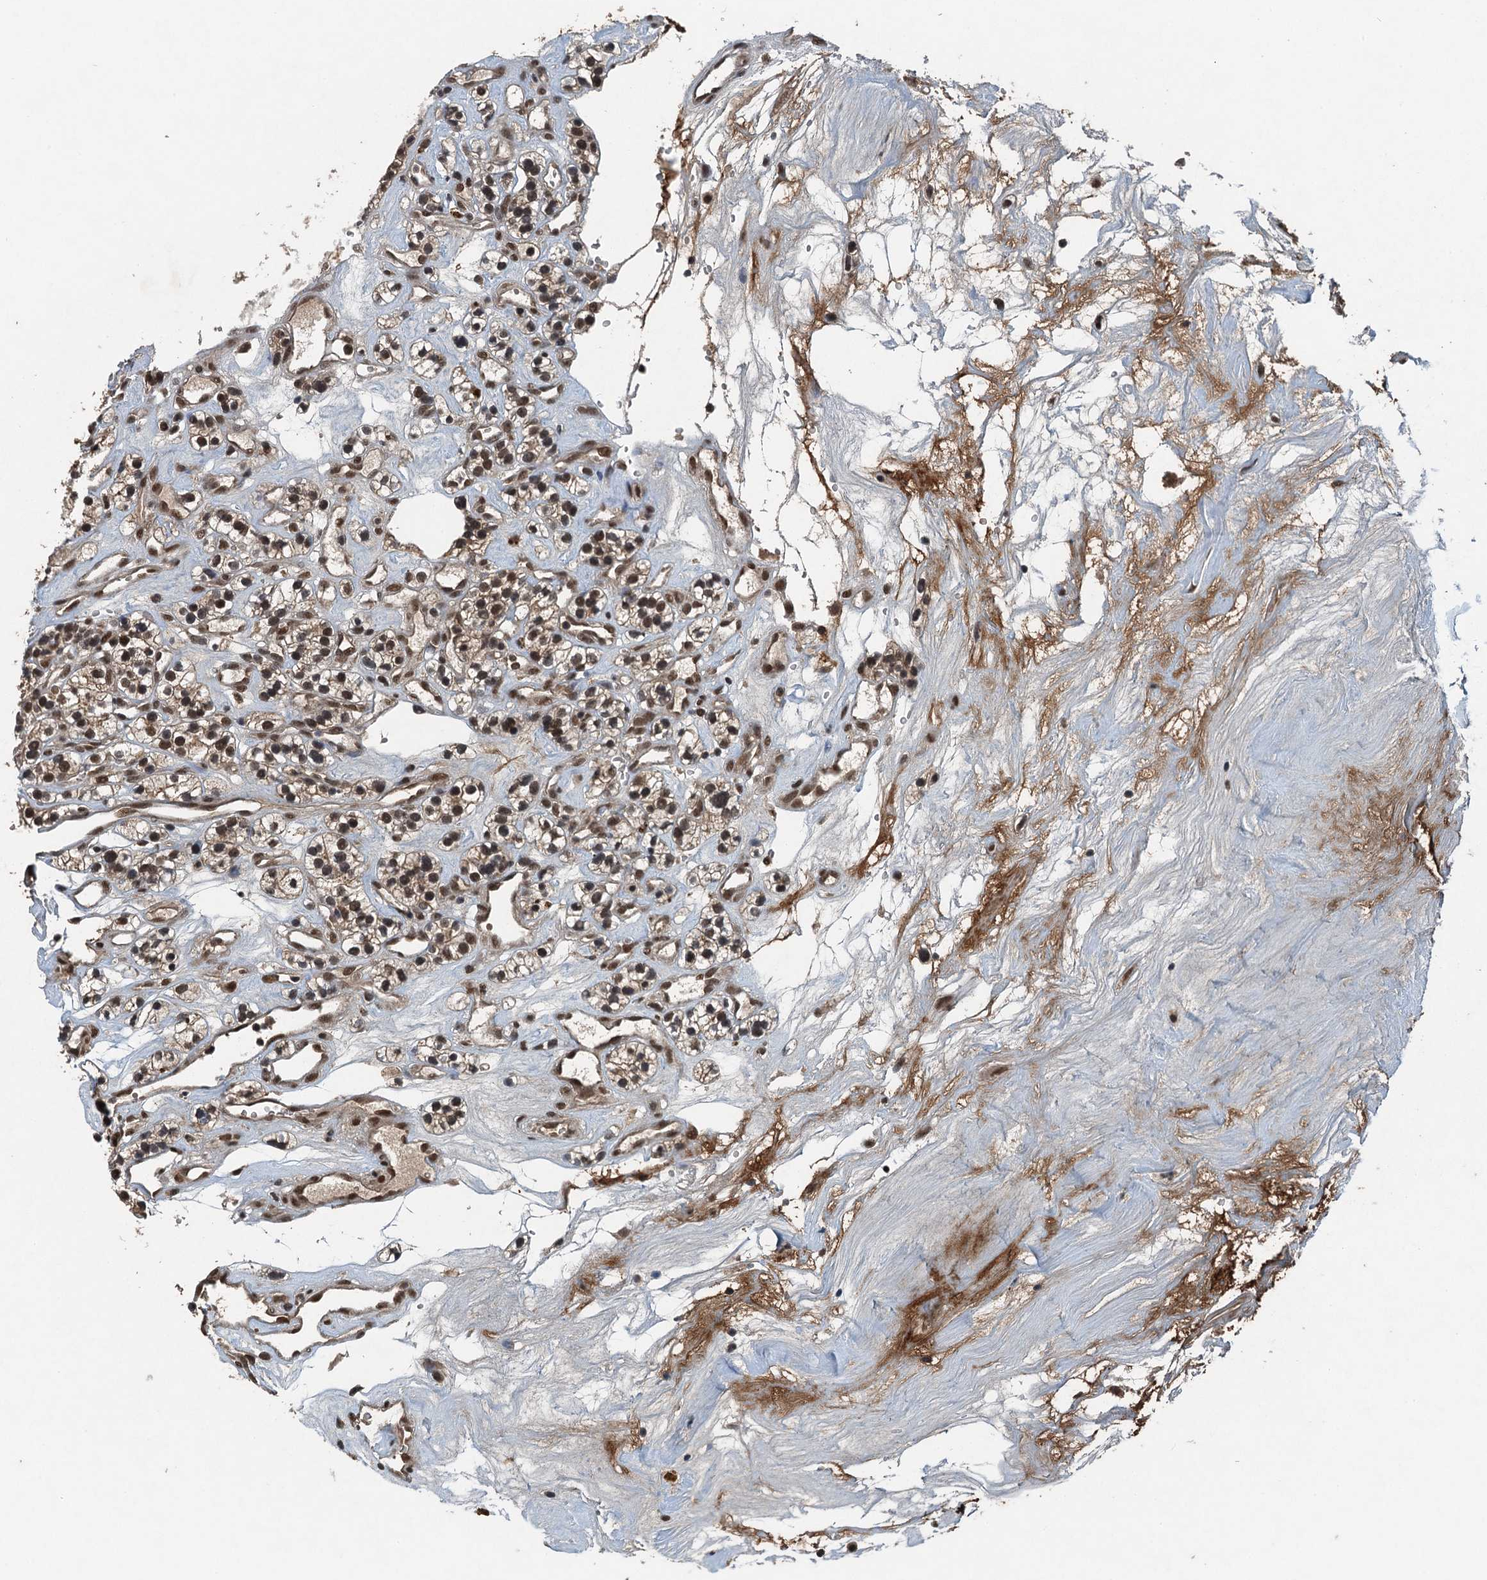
{"staining": {"intensity": "moderate", "quantity": ">75%", "location": "cytoplasmic/membranous,nuclear"}, "tissue": "renal cancer", "cell_type": "Tumor cells", "image_type": "cancer", "snomed": [{"axis": "morphology", "description": "Adenocarcinoma, NOS"}, {"axis": "topography", "description": "Kidney"}], "caption": "Immunohistochemical staining of human renal cancer (adenocarcinoma) exhibits moderate cytoplasmic/membranous and nuclear protein positivity in about >75% of tumor cells.", "gene": "UBXN6", "patient": {"sex": "female", "age": 57}}